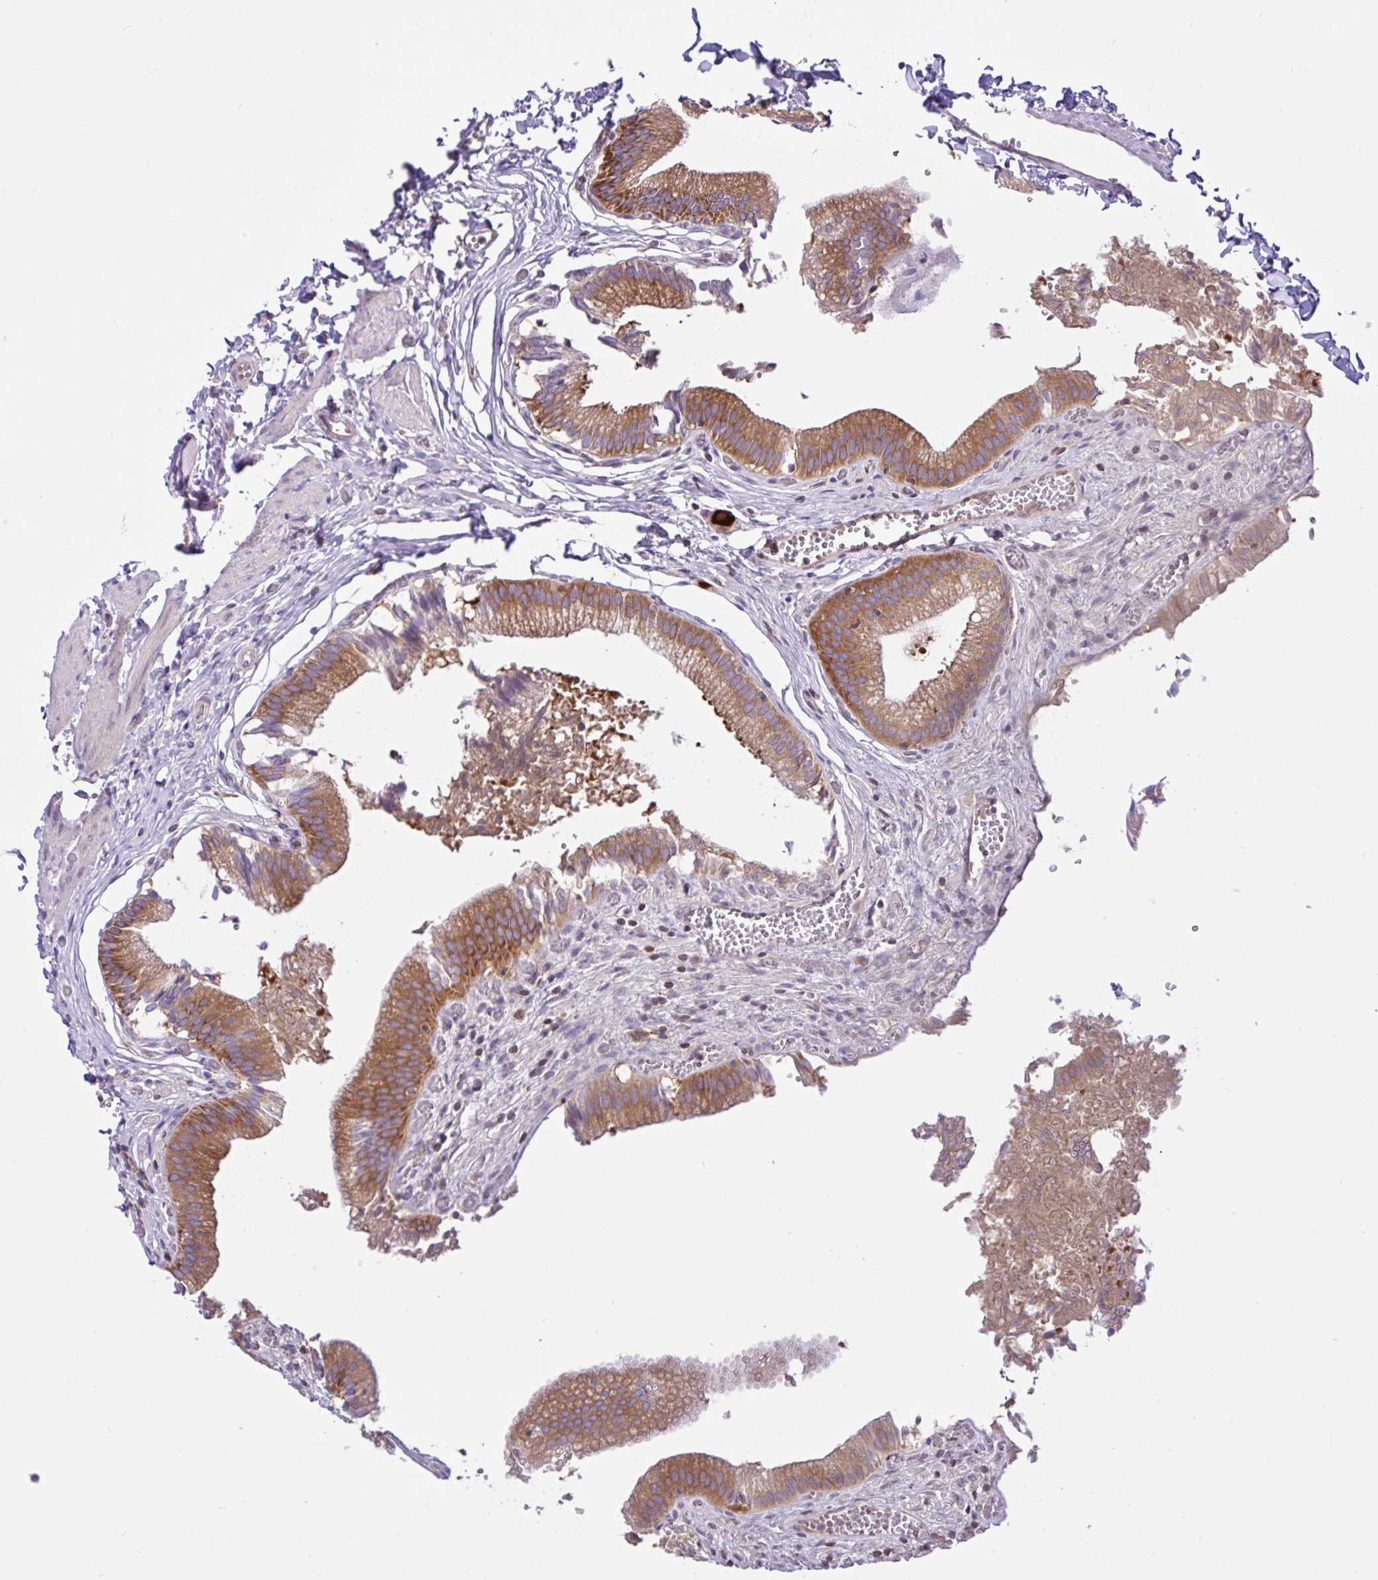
{"staining": {"intensity": "strong", "quantity": ">75%", "location": "cytoplasmic/membranous"}, "tissue": "gallbladder", "cell_type": "Glandular cells", "image_type": "normal", "snomed": [{"axis": "morphology", "description": "Normal tissue, NOS"}, {"axis": "topography", "description": "Gallbladder"}, {"axis": "topography", "description": "Peripheral nerve tissue"}], "caption": "Protein staining reveals strong cytoplasmic/membranous expression in approximately >75% of glandular cells in benign gallbladder. The protein is shown in brown color, while the nuclei are stained blue.", "gene": "LARS1", "patient": {"sex": "male", "age": 17}}